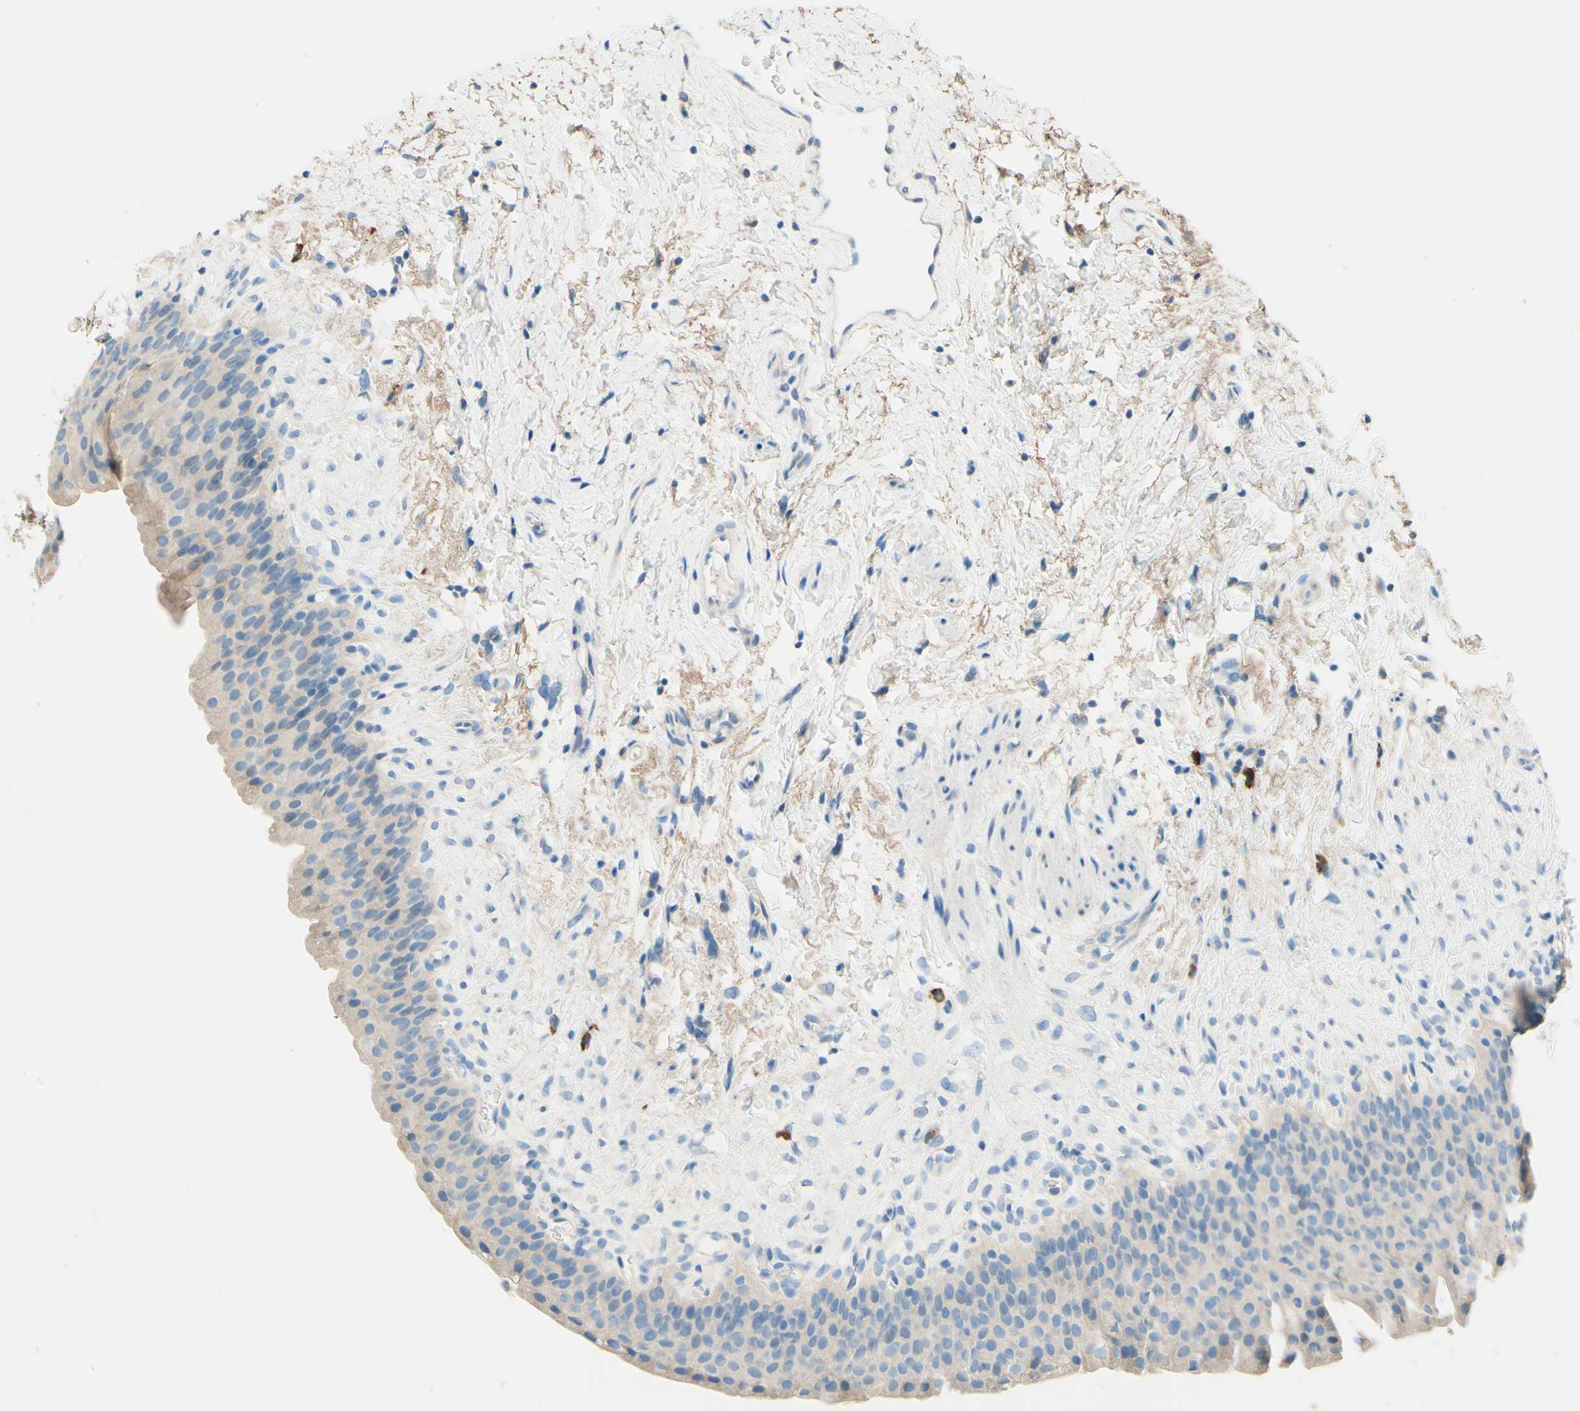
{"staining": {"intensity": "weak", "quantity": "25%-75%", "location": "cytoplasmic/membranous"}, "tissue": "urinary bladder", "cell_type": "Urothelial cells", "image_type": "normal", "snomed": [{"axis": "morphology", "description": "Normal tissue, NOS"}, {"axis": "topography", "description": "Urinary bladder"}], "caption": "Urothelial cells demonstrate low levels of weak cytoplasmic/membranous staining in approximately 25%-75% of cells in unremarkable urinary bladder. (brown staining indicates protein expression, while blue staining denotes nuclei).", "gene": "PASD1", "patient": {"sex": "female", "age": 79}}